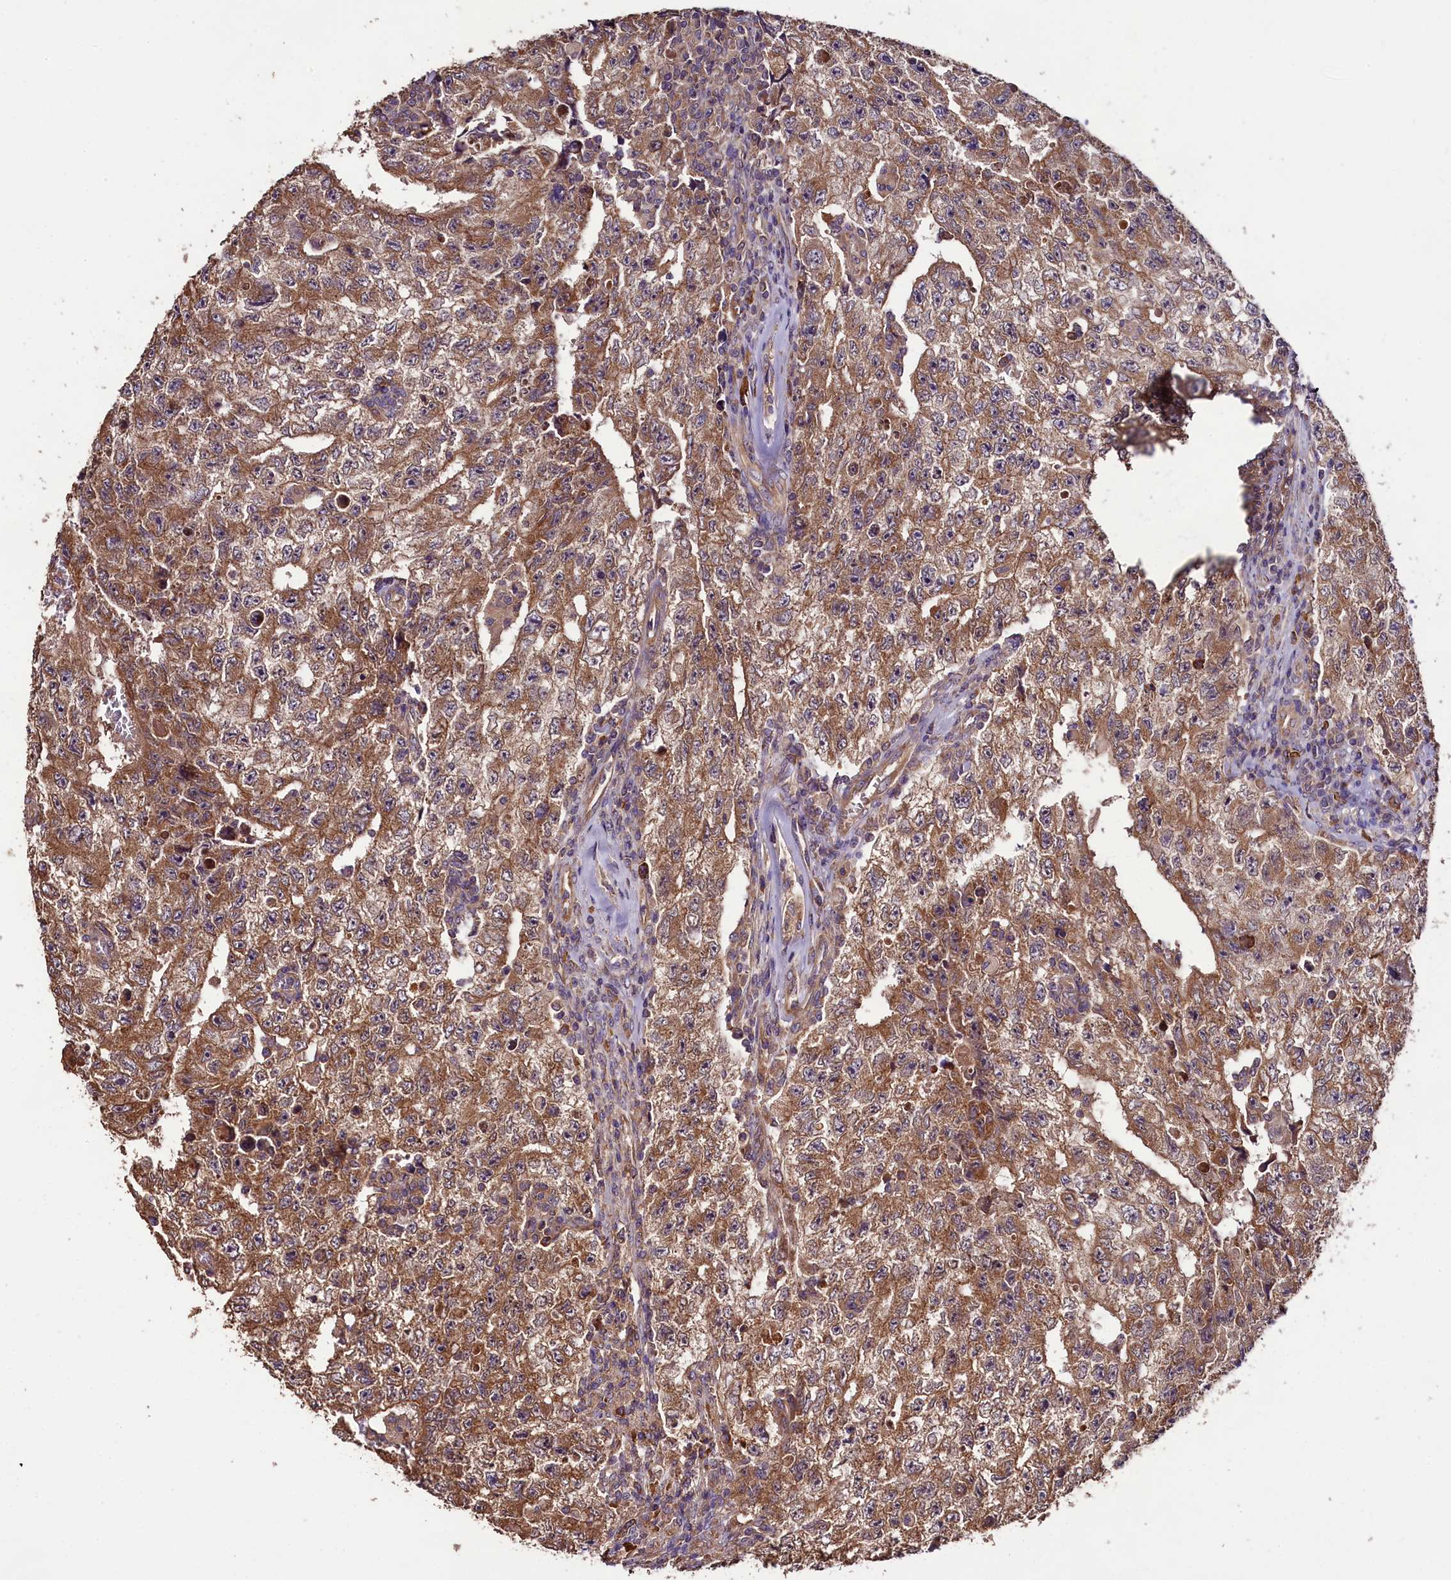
{"staining": {"intensity": "moderate", "quantity": ">75%", "location": "cytoplasmic/membranous"}, "tissue": "testis cancer", "cell_type": "Tumor cells", "image_type": "cancer", "snomed": [{"axis": "morphology", "description": "Carcinoma, Embryonal, NOS"}, {"axis": "topography", "description": "Testis"}], "caption": "The photomicrograph displays immunohistochemical staining of testis cancer (embryonal carcinoma). There is moderate cytoplasmic/membranous positivity is seen in approximately >75% of tumor cells.", "gene": "ENKD1", "patient": {"sex": "male", "age": 17}}